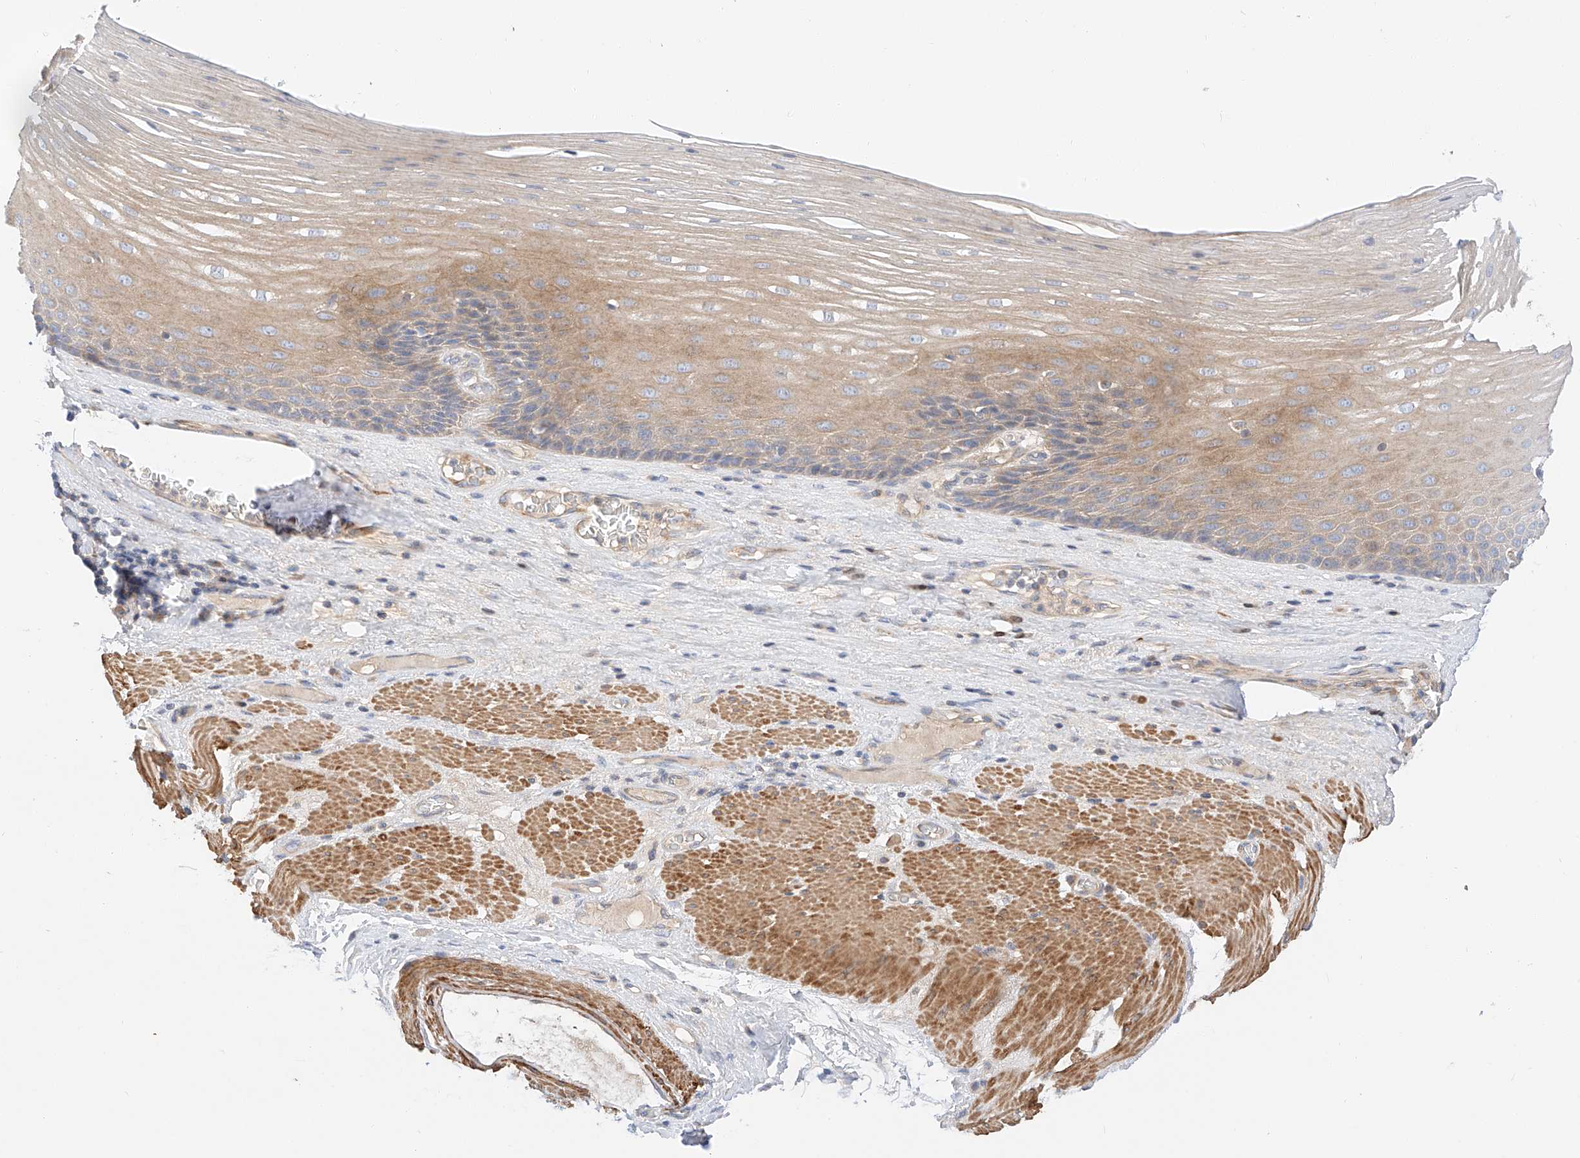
{"staining": {"intensity": "weak", "quantity": "25%-75%", "location": "cytoplasmic/membranous"}, "tissue": "esophagus", "cell_type": "Squamous epithelial cells", "image_type": "normal", "snomed": [{"axis": "morphology", "description": "Normal tissue, NOS"}, {"axis": "topography", "description": "Esophagus"}], "caption": "High-magnification brightfield microscopy of unremarkable esophagus stained with DAB (brown) and counterstained with hematoxylin (blue). squamous epithelial cells exhibit weak cytoplasmic/membranous positivity is seen in approximately25%-75% of cells. (Stains: DAB (3,3'-diaminobenzidine) in brown, nuclei in blue, Microscopy: brightfield microscopy at high magnification).", "gene": "C6orf118", "patient": {"sex": "male", "age": 62}}